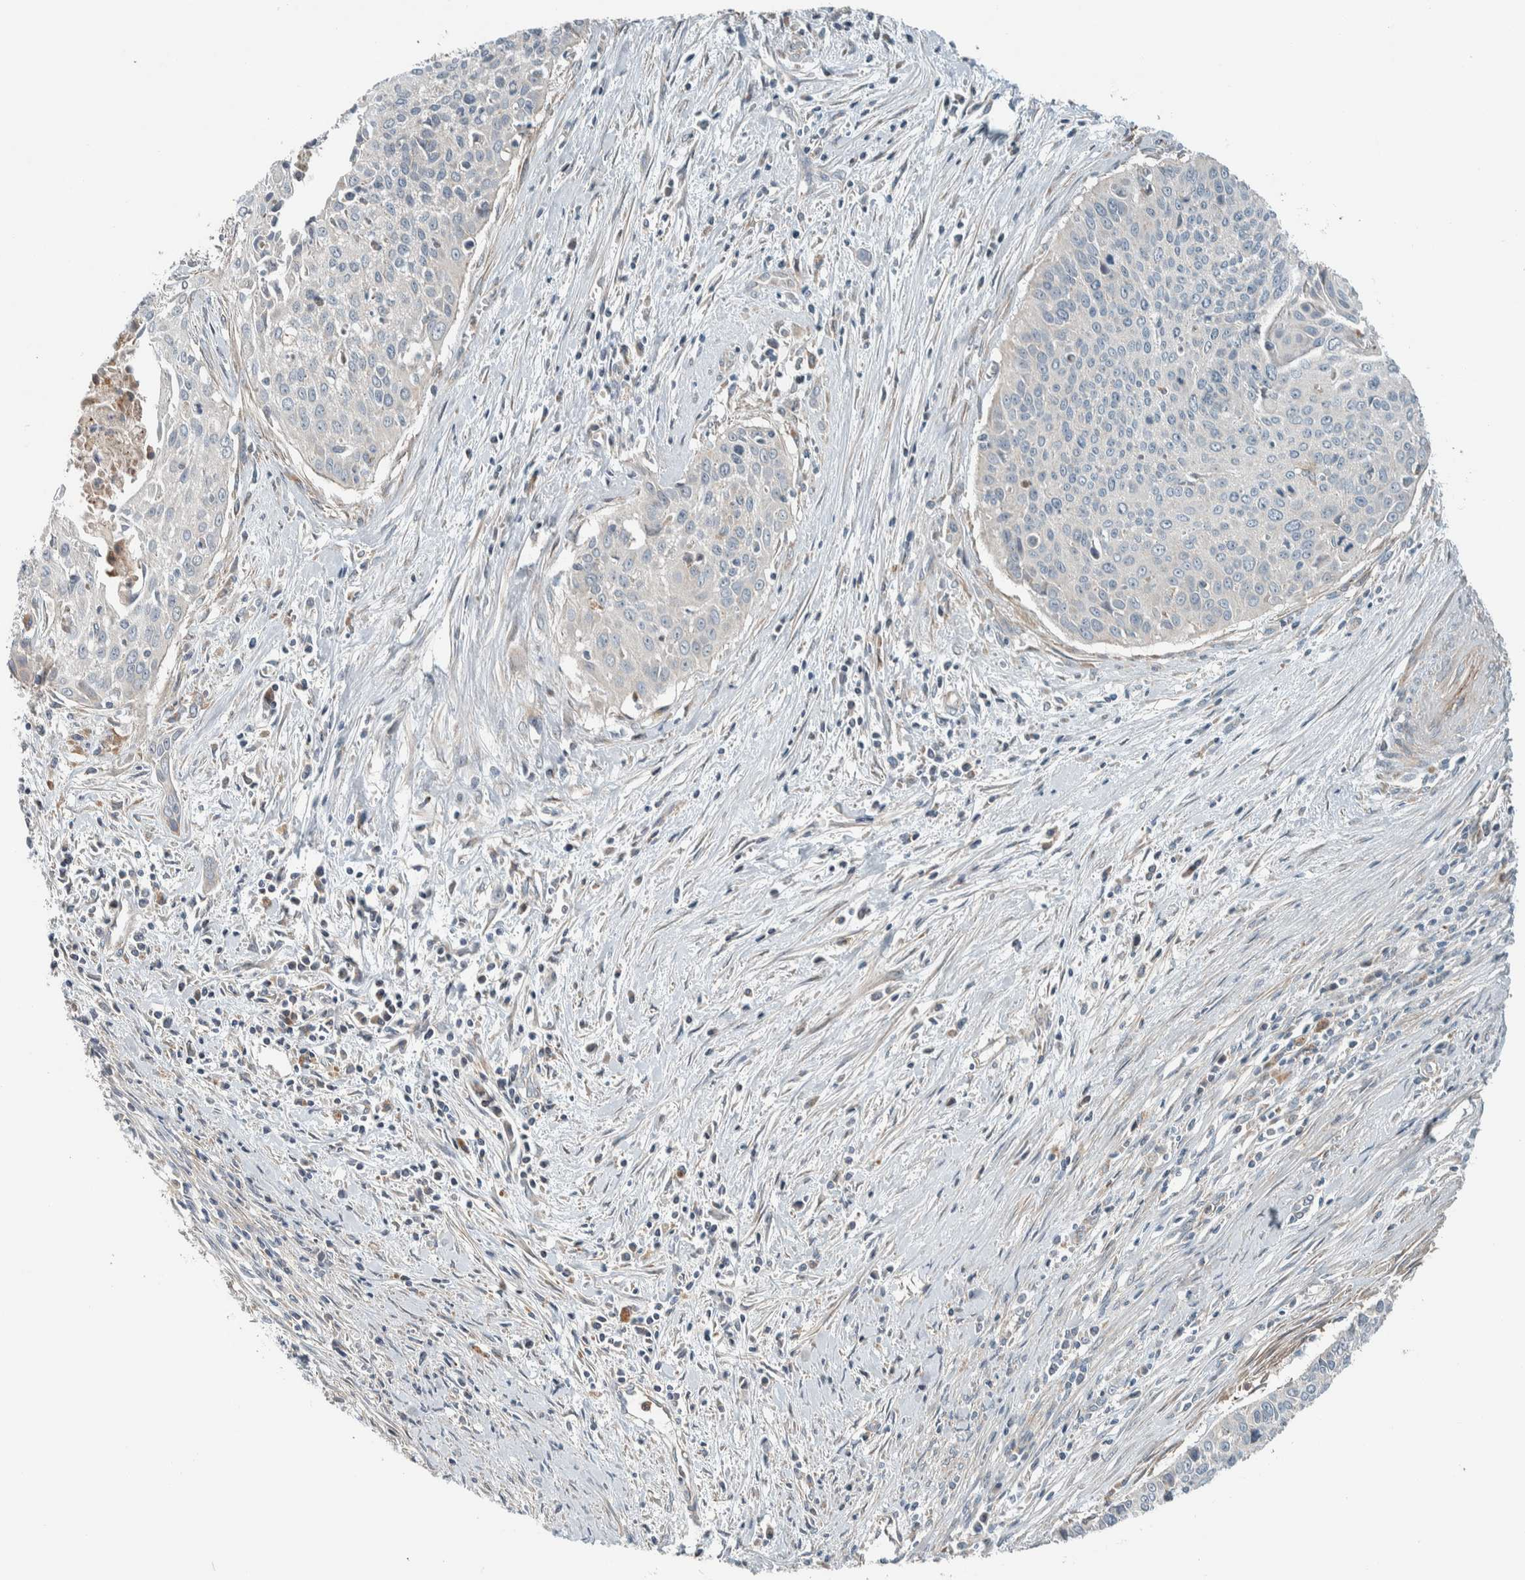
{"staining": {"intensity": "negative", "quantity": "none", "location": "none"}, "tissue": "cervical cancer", "cell_type": "Tumor cells", "image_type": "cancer", "snomed": [{"axis": "morphology", "description": "Squamous cell carcinoma, NOS"}, {"axis": "topography", "description": "Cervix"}], "caption": "This is a image of immunohistochemistry staining of cervical cancer (squamous cell carcinoma), which shows no positivity in tumor cells.", "gene": "SLFN12L", "patient": {"sex": "female", "age": 55}}